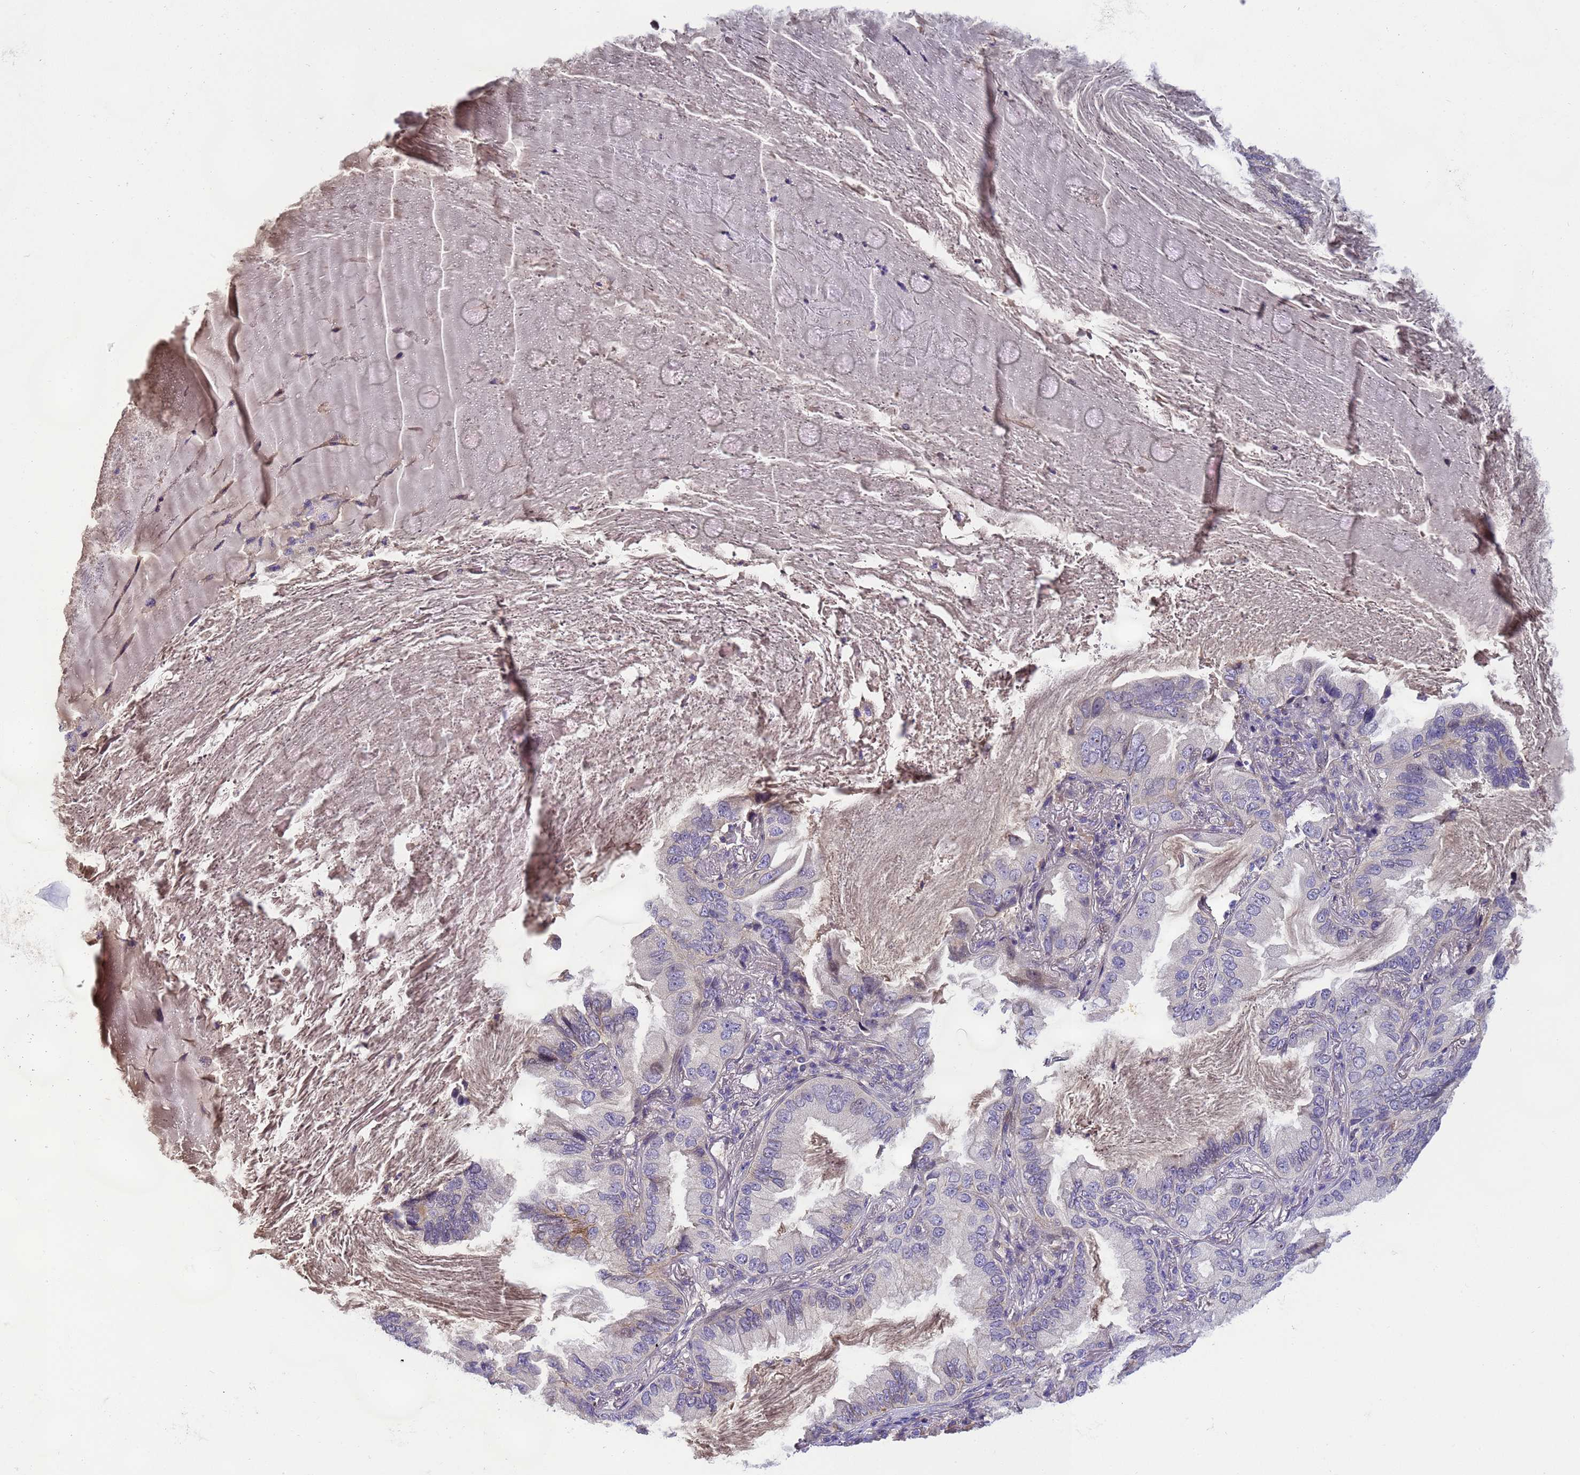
{"staining": {"intensity": "negative", "quantity": "none", "location": "none"}, "tissue": "lung cancer", "cell_type": "Tumor cells", "image_type": "cancer", "snomed": [{"axis": "morphology", "description": "Adenocarcinoma, NOS"}, {"axis": "topography", "description": "Lung"}], "caption": "Tumor cells are negative for brown protein staining in adenocarcinoma (lung).", "gene": "TBCD", "patient": {"sex": "female", "age": 69}}